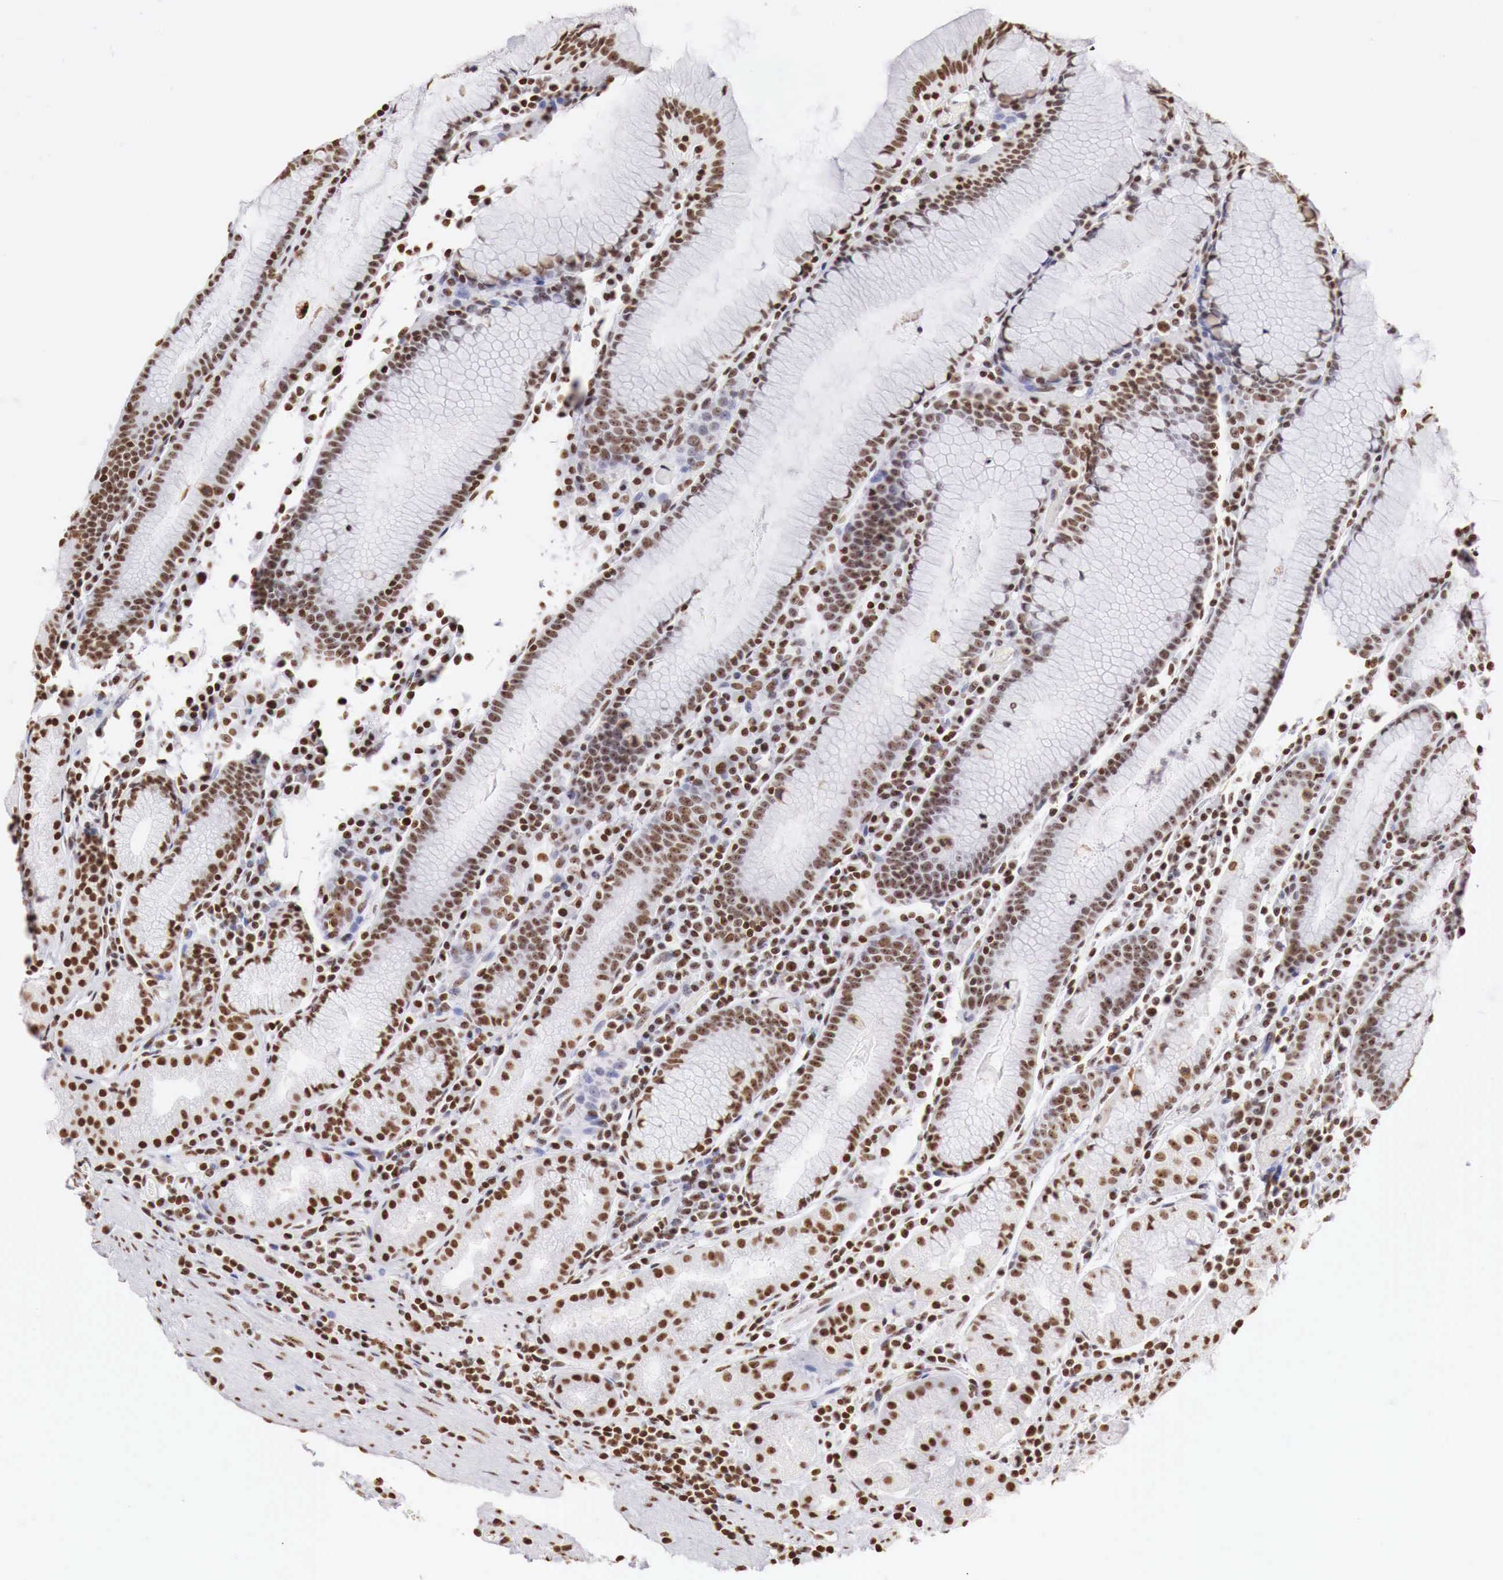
{"staining": {"intensity": "strong", "quantity": ">75%", "location": "nuclear"}, "tissue": "stomach", "cell_type": "Glandular cells", "image_type": "normal", "snomed": [{"axis": "morphology", "description": "Normal tissue, NOS"}, {"axis": "topography", "description": "Stomach, lower"}], "caption": "Glandular cells exhibit high levels of strong nuclear expression in approximately >75% of cells in normal human stomach.", "gene": "DKC1", "patient": {"sex": "female", "age": 43}}